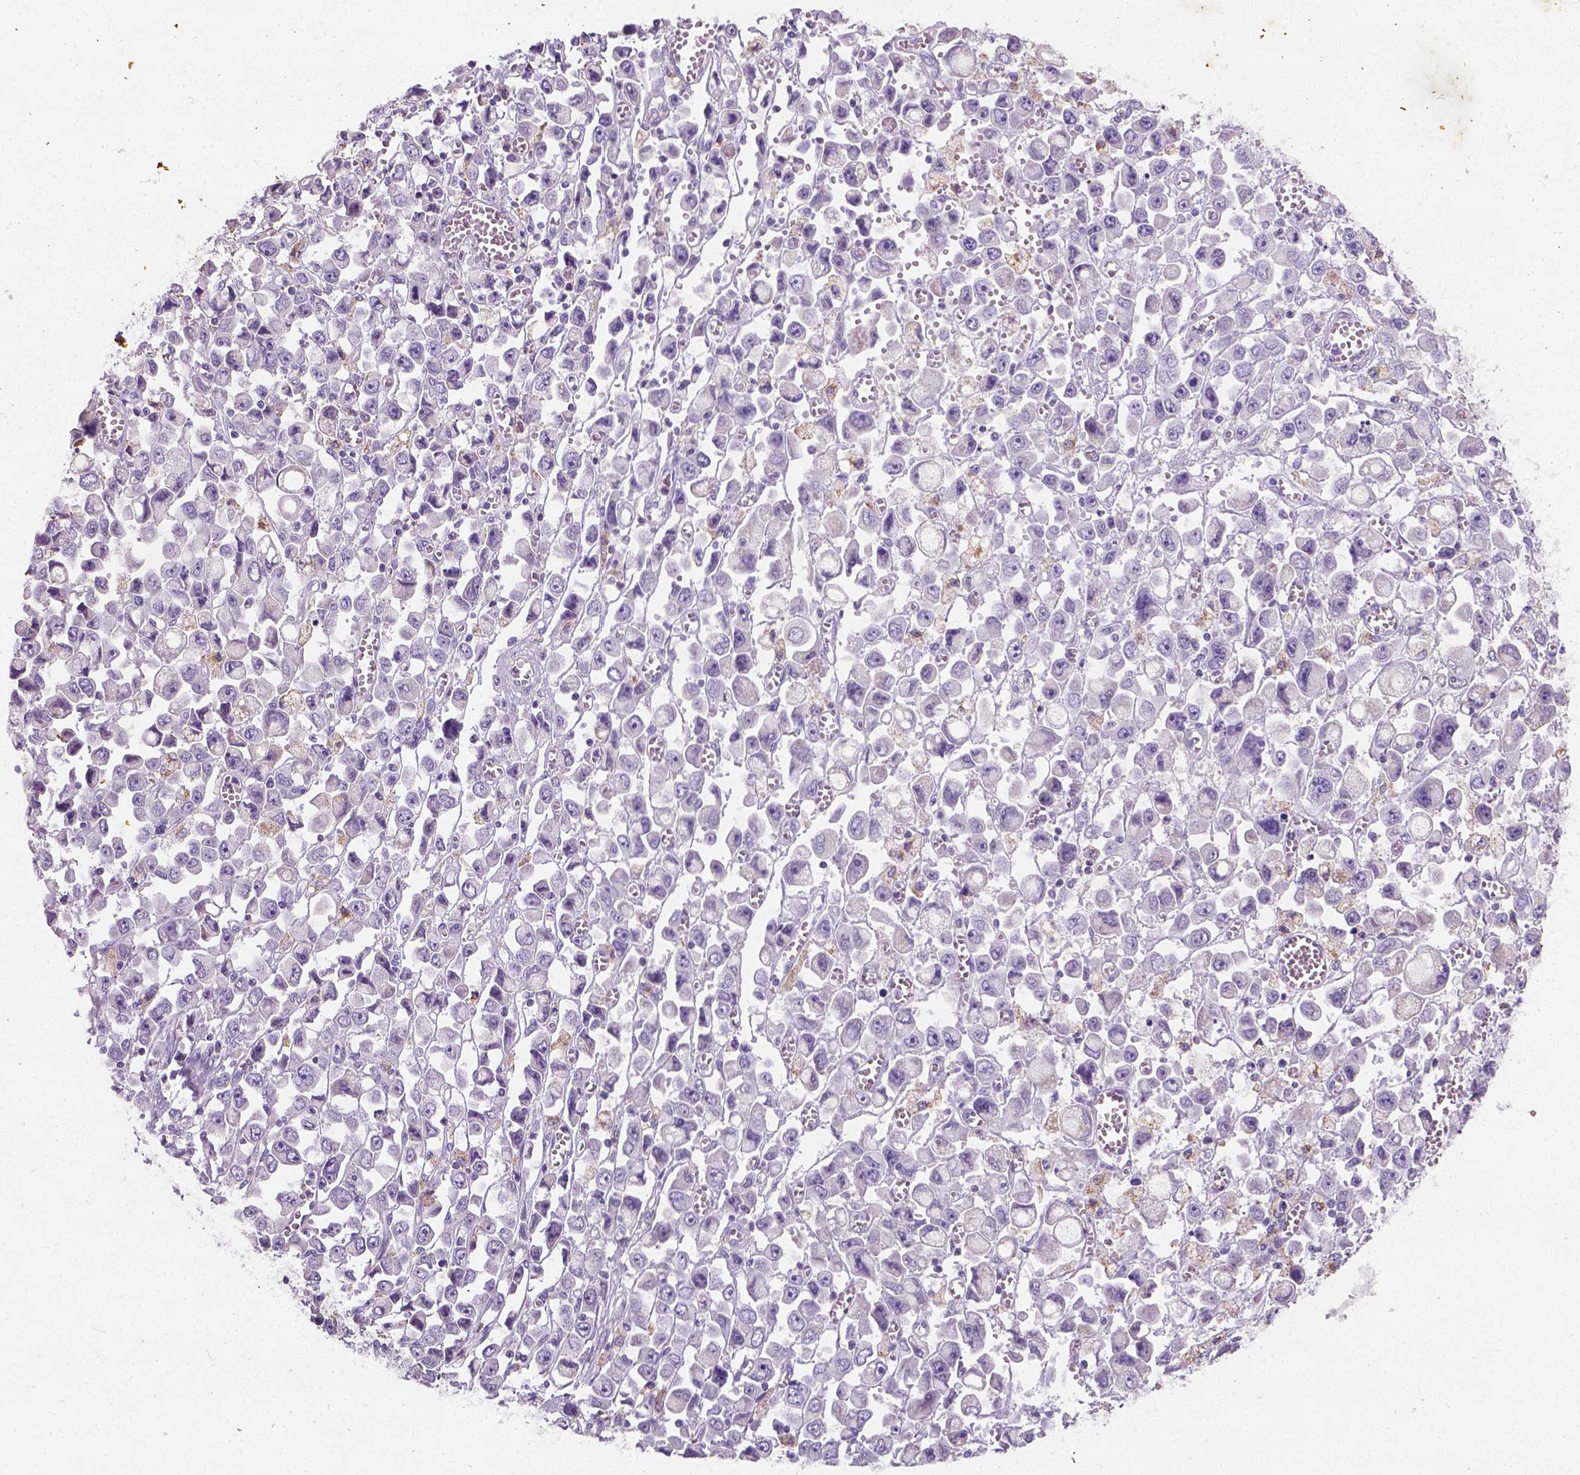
{"staining": {"intensity": "negative", "quantity": "none", "location": "none"}, "tissue": "stomach cancer", "cell_type": "Tumor cells", "image_type": "cancer", "snomed": [{"axis": "morphology", "description": "Adenocarcinoma, NOS"}, {"axis": "topography", "description": "Stomach, upper"}], "caption": "Tumor cells show no significant positivity in stomach adenocarcinoma.", "gene": "CHODL", "patient": {"sex": "male", "age": 70}}